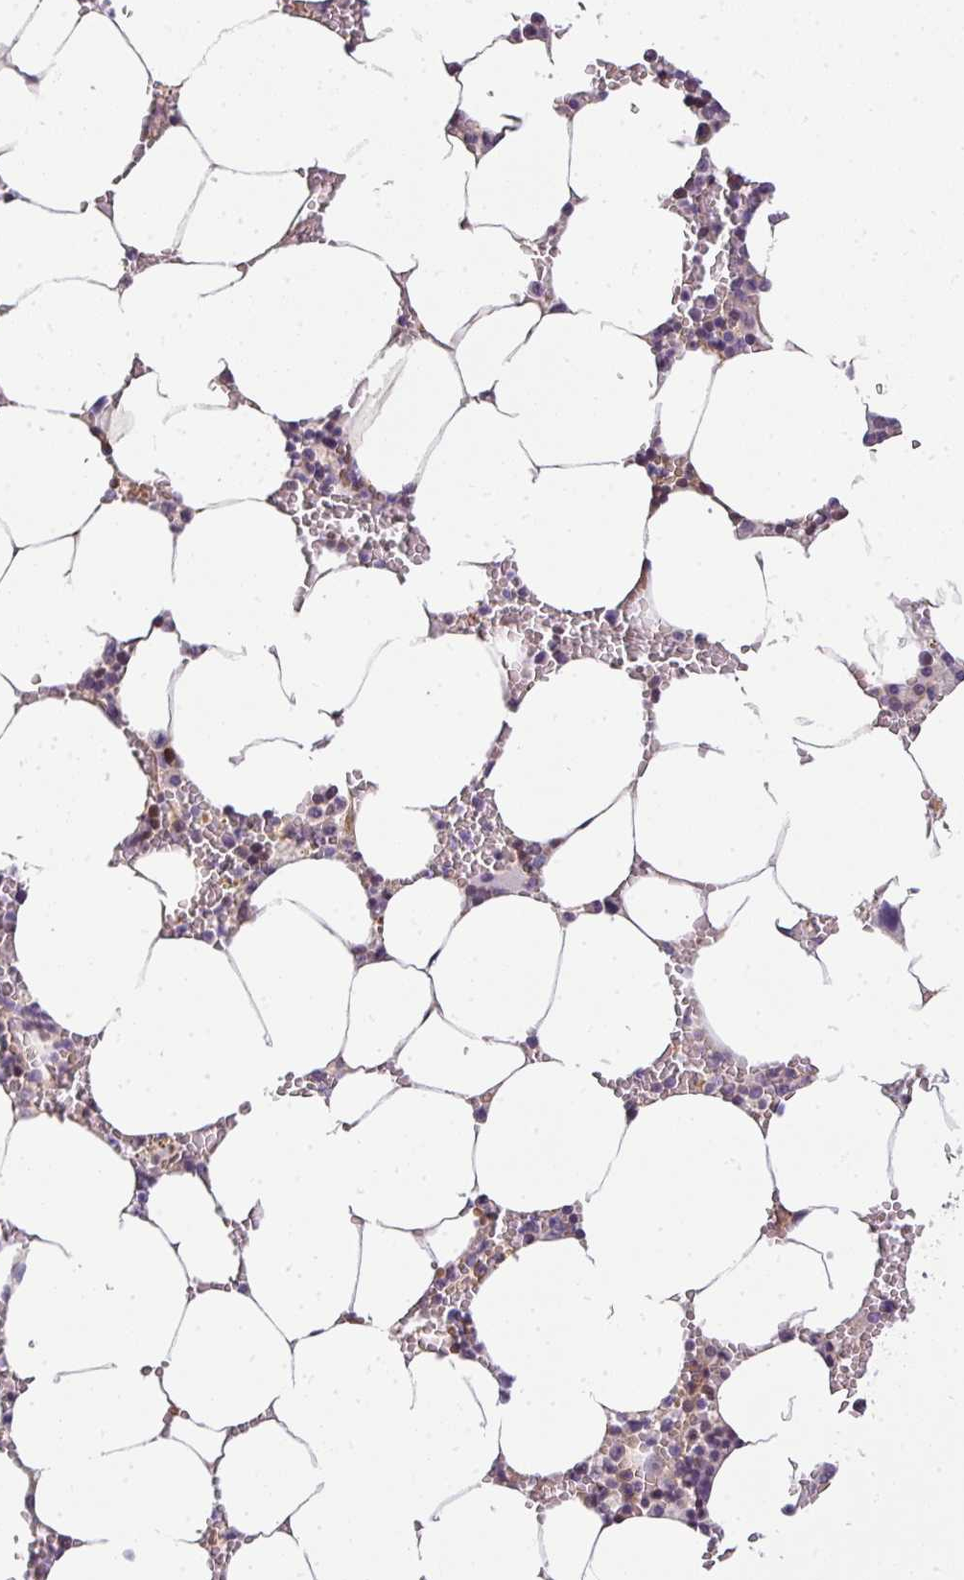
{"staining": {"intensity": "negative", "quantity": "none", "location": "none"}, "tissue": "bone marrow", "cell_type": "Hematopoietic cells", "image_type": "normal", "snomed": [{"axis": "morphology", "description": "Normal tissue, NOS"}, {"axis": "topography", "description": "Bone marrow"}], "caption": "Immunohistochemistry (IHC) of unremarkable bone marrow shows no staining in hematopoietic cells.", "gene": "OR11H4", "patient": {"sex": "male", "age": 70}}